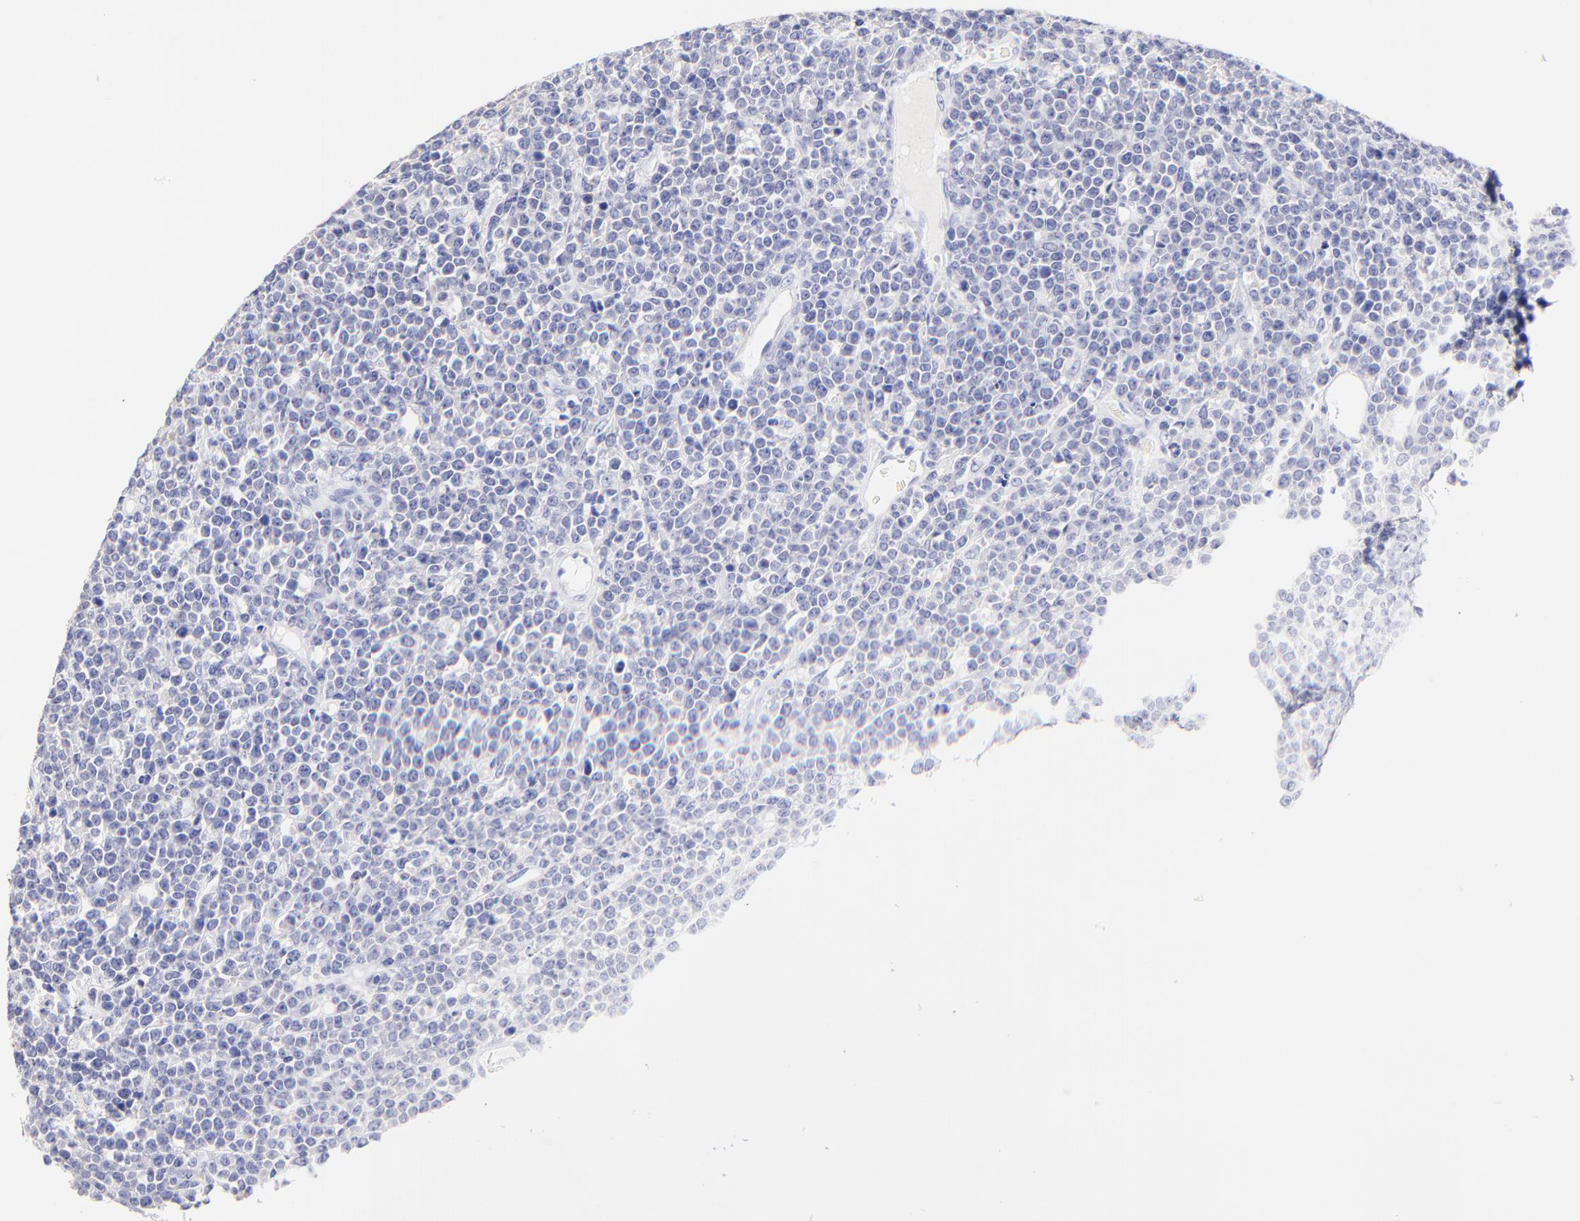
{"staining": {"intensity": "negative", "quantity": "none", "location": "none"}, "tissue": "lymphoma", "cell_type": "Tumor cells", "image_type": "cancer", "snomed": [{"axis": "morphology", "description": "Malignant lymphoma, non-Hodgkin's type, High grade"}, {"axis": "topography", "description": "Ovary"}], "caption": "This image is of lymphoma stained with IHC to label a protein in brown with the nuclei are counter-stained blue. There is no expression in tumor cells.", "gene": "RAB3A", "patient": {"sex": "female", "age": 56}}